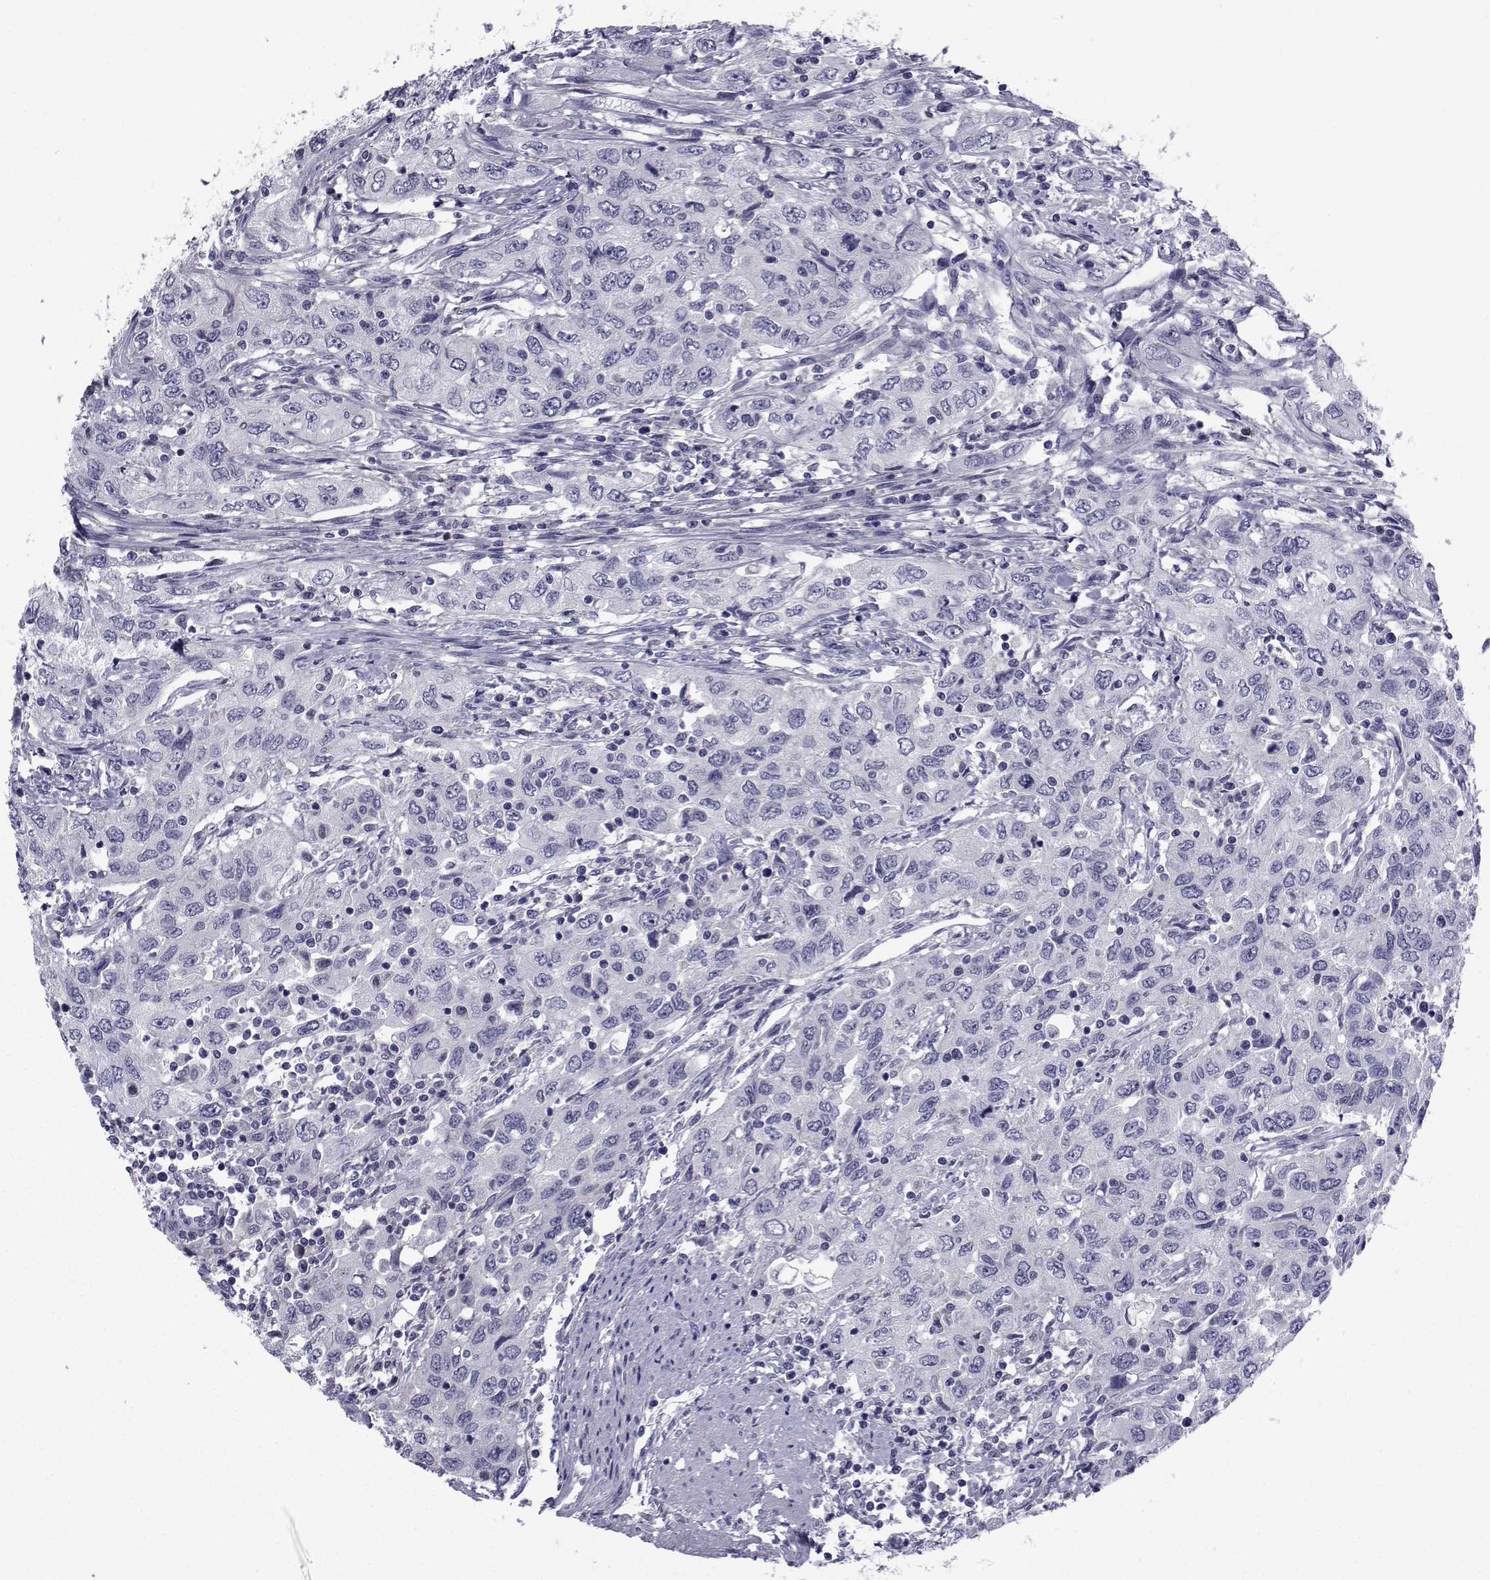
{"staining": {"intensity": "negative", "quantity": "none", "location": "none"}, "tissue": "urothelial cancer", "cell_type": "Tumor cells", "image_type": "cancer", "snomed": [{"axis": "morphology", "description": "Urothelial carcinoma, High grade"}, {"axis": "topography", "description": "Urinary bladder"}], "caption": "Tumor cells show no significant protein positivity in high-grade urothelial carcinoma.", "gene": "CHRNA1", "patient": {"sex": "male", "age": 76}}